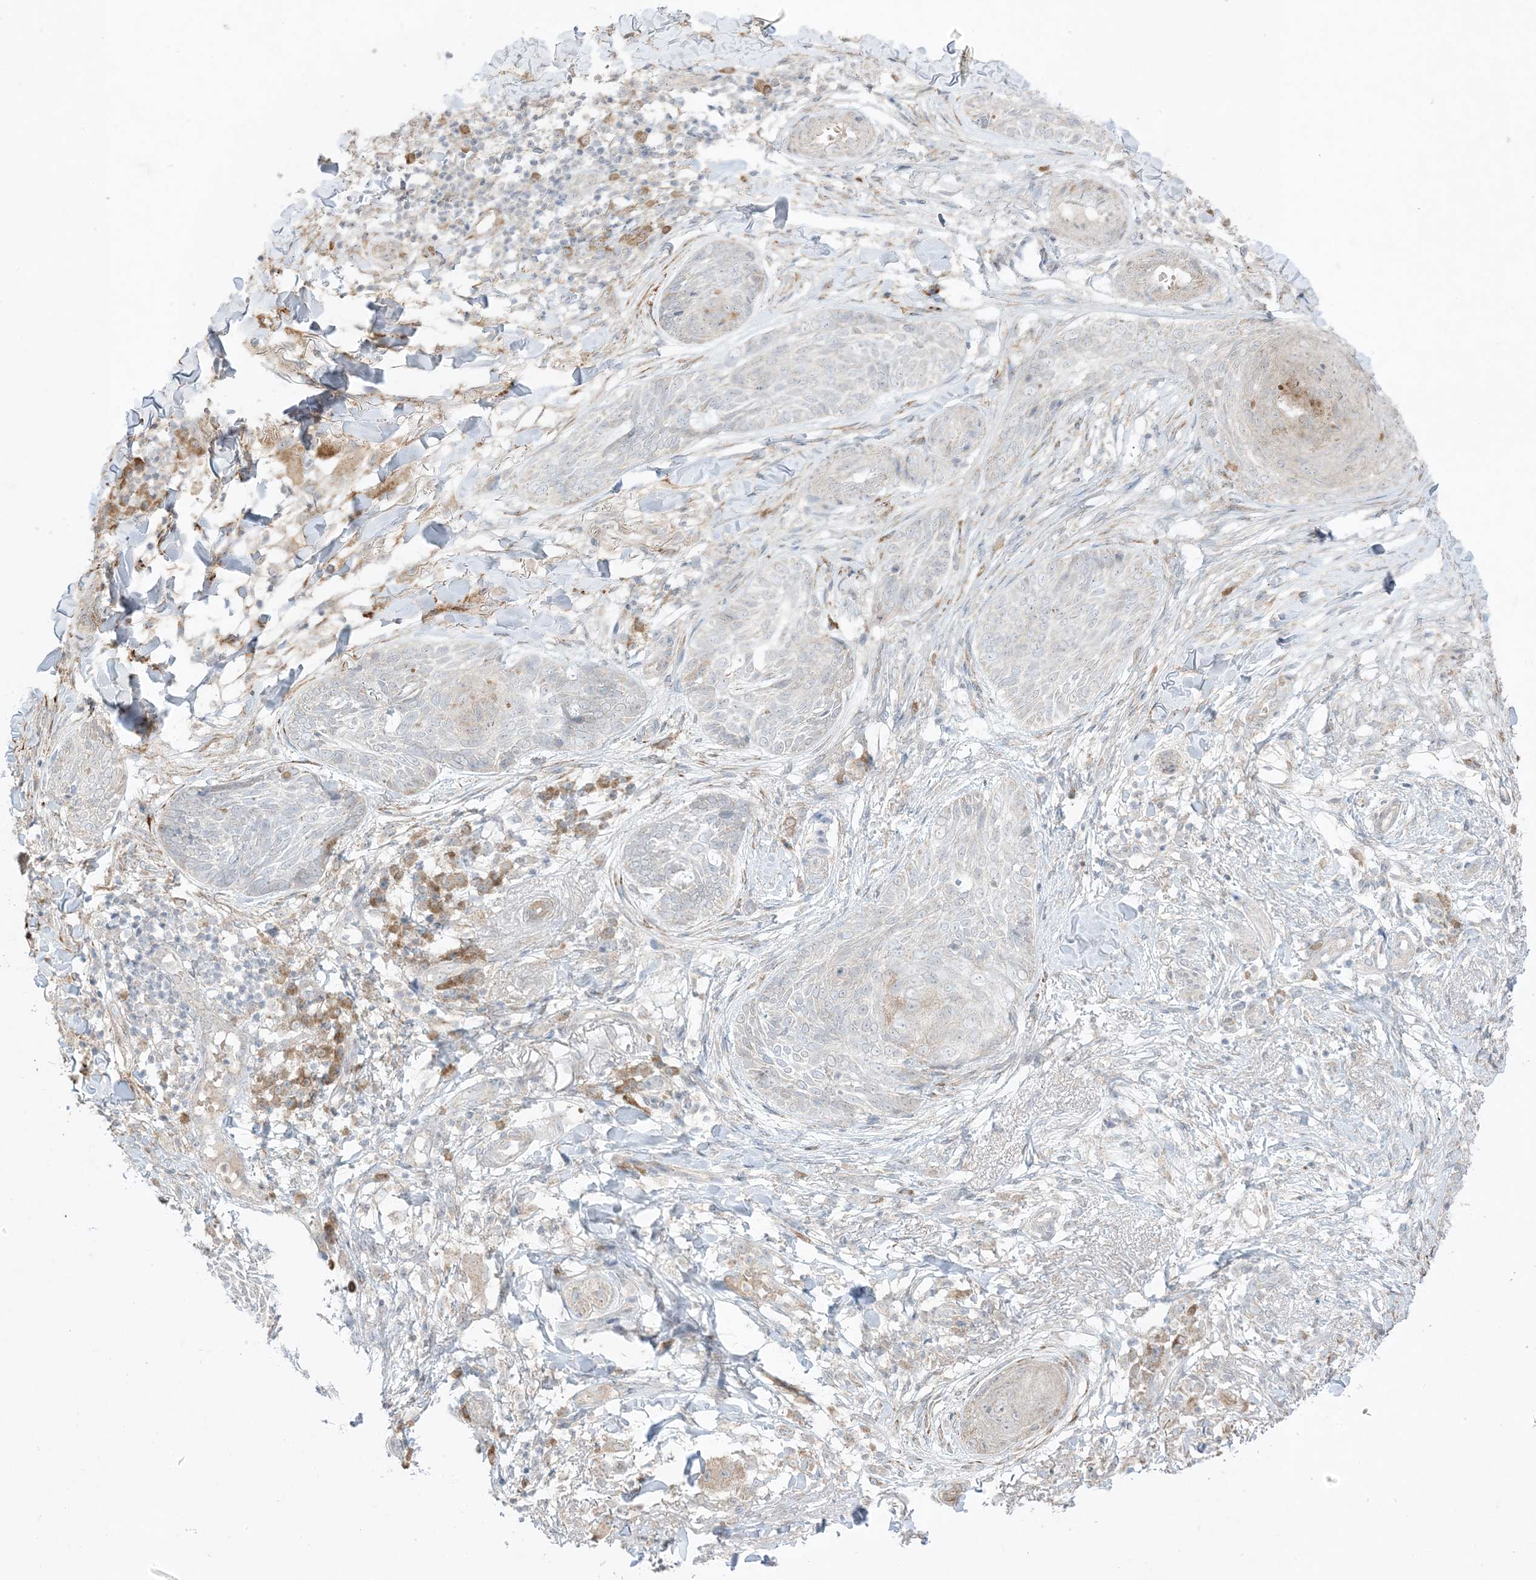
{"staining": {"intensity": "negative", "quantity": "none", "location": "none"}, "tissue": "skin cancer", "cell_type": "Tumor cells", "image_type": "cancer", "snomed": [{"axis": "morphology", "description": "Basal cell carcinoma"}, {"axis": "topography", "description": "Skin"}], "caption": "Immunohistochemical staining of human skin basal cell carcinoma demonstrates no significant expression in tumor cells.", "gene": "ODC1", "patient": {"sex": "male", "age": 85}}